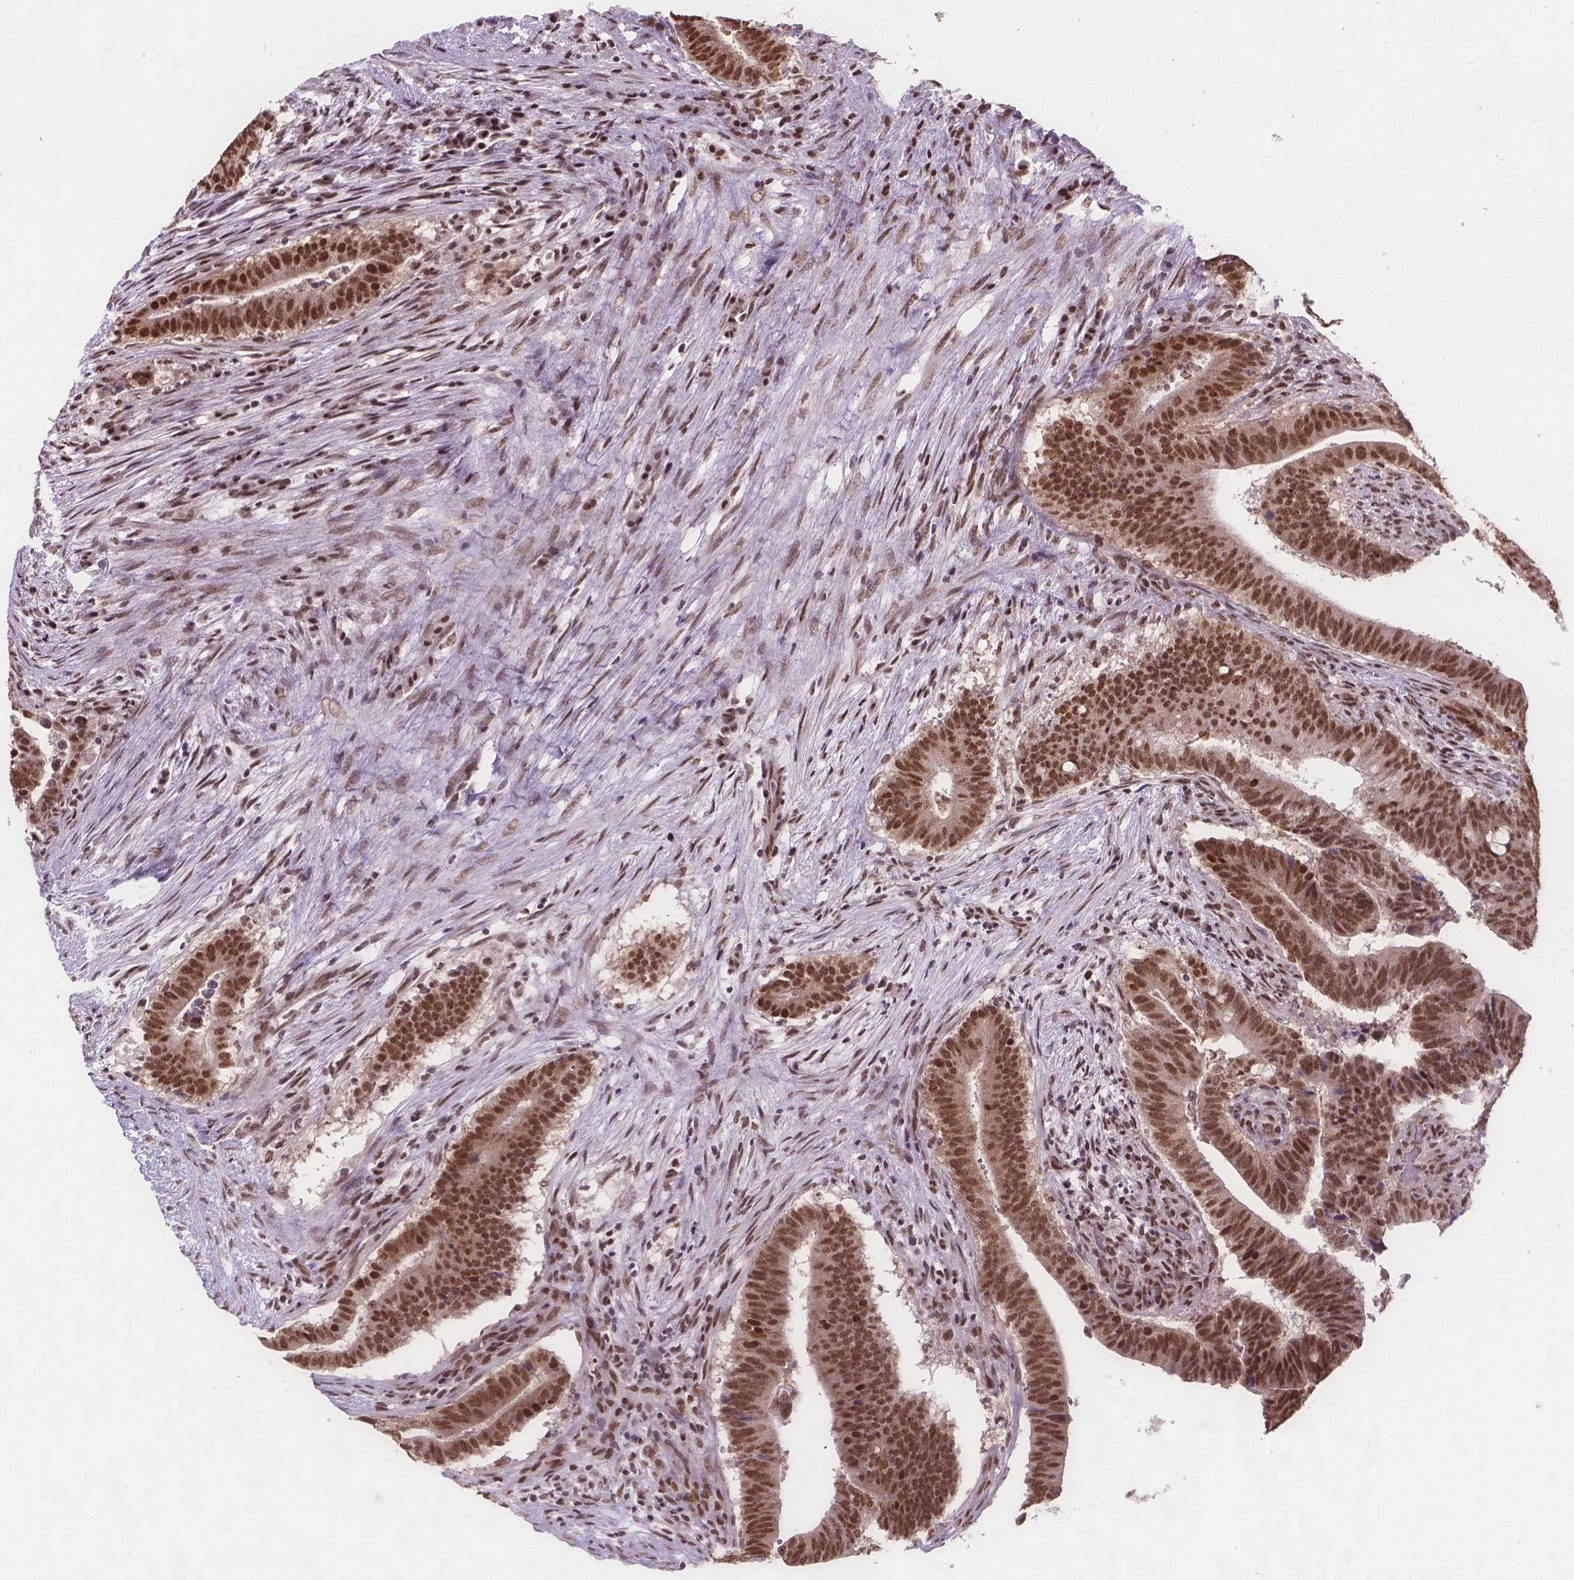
{"staining": {"intensity": "moderate", "quantity": ">75%", "location": "nuclear"}, "tissue": "colorectal cancer", "cell_type": "Tumor cells", "image_type": "cancer", "snomed": [{"axis": "morphology", "description": "Adenocarcinoma, NOS"}, {"axis": "topography", "description": "Colon"}], "caption": "There is medium levels of moderate nuclear staining in tumor cells of colorectal cancer, as demonstrated by immunohistochemical staining (brown color).", "gene": "FANCE", "patient": {"sex": "female", "age": 43}}